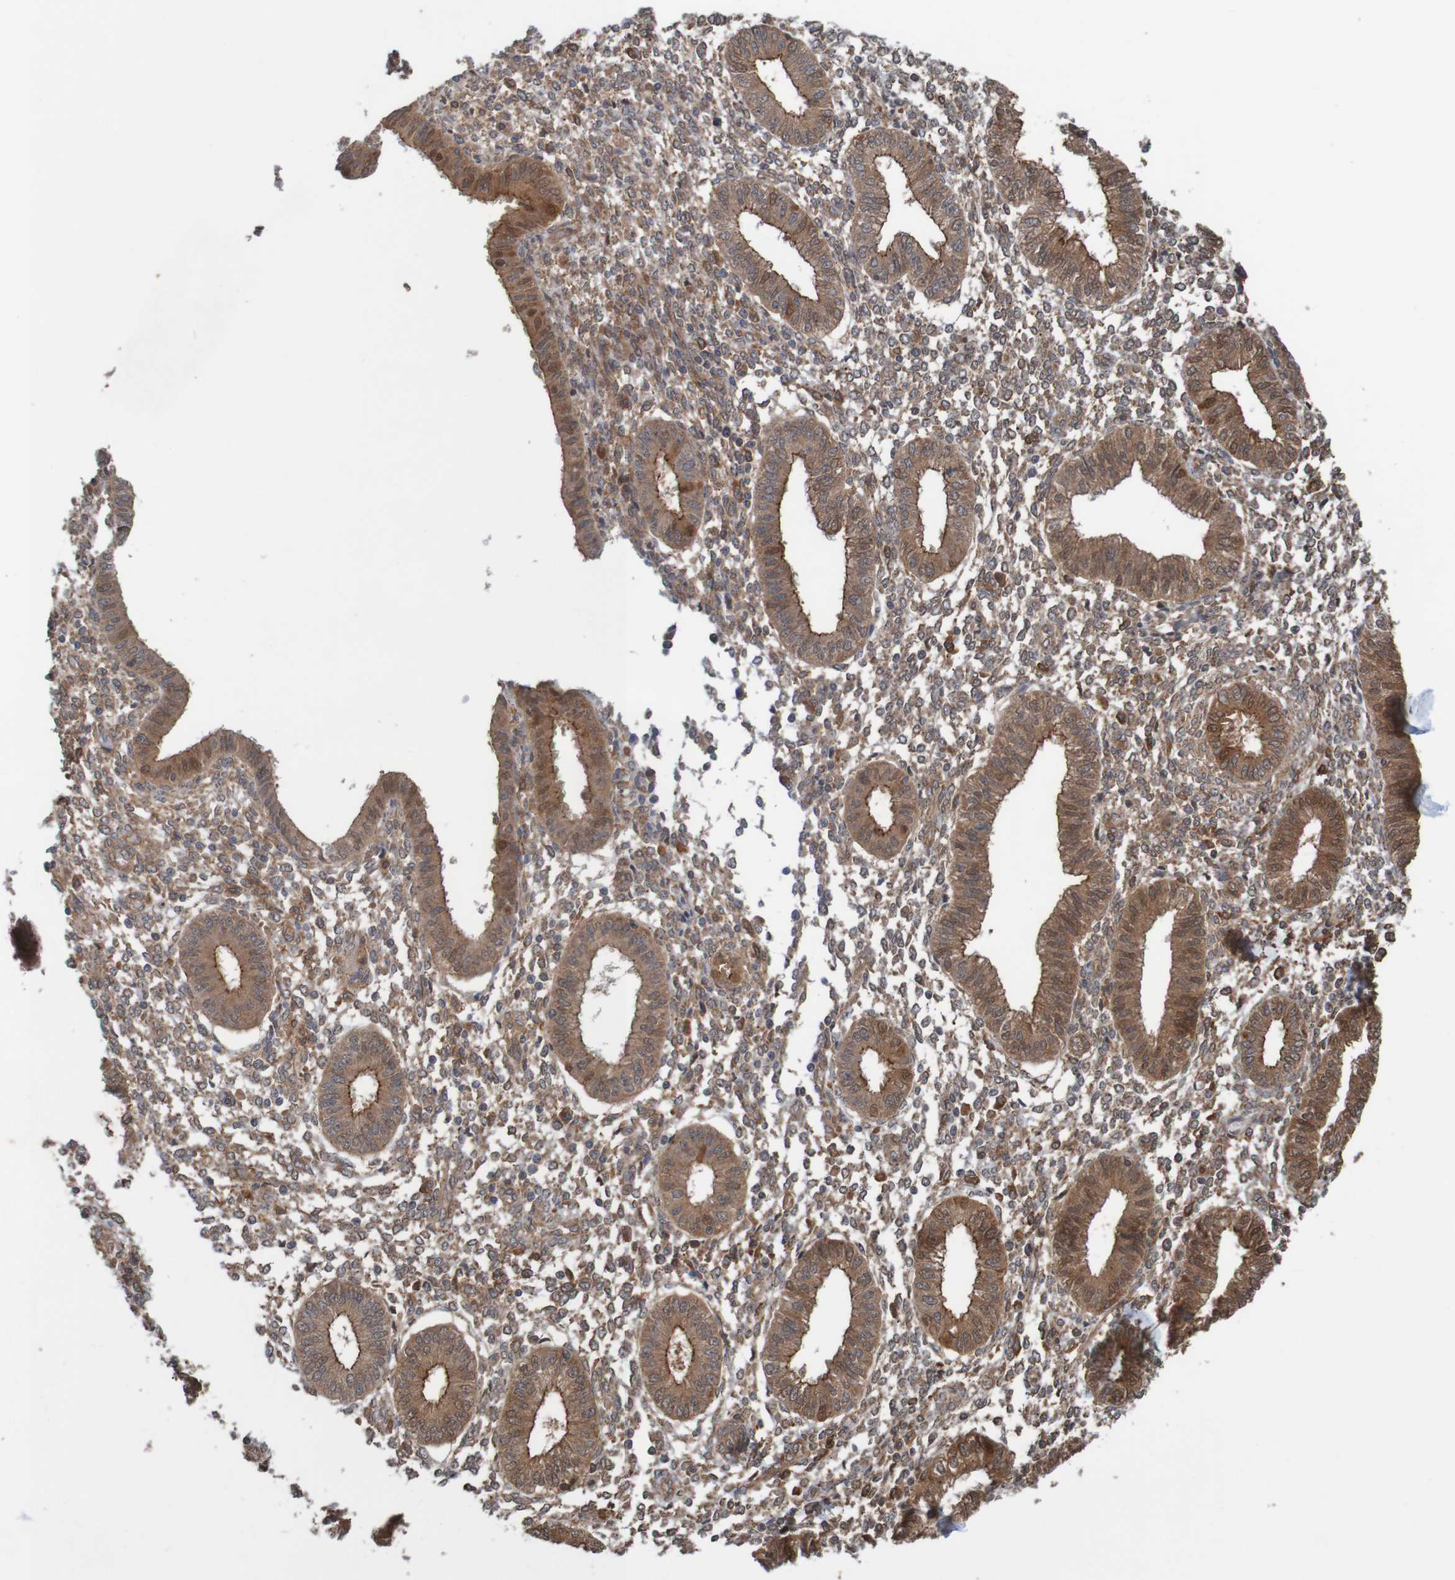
{"staining": {"intensity": "moderate", "quantity": "25%-75%", "location": "cytoplasmic/membranous"}, "tissue": "endometrium", "cell_type": "Cells in endometrial stroma", "image_type": "normal", "snomed": [{"axis": "morphology", "description": "Normal tissue, NOS"}, {"axis": "topography", "description": "Endometrium"}], "caption": "Immunohistochemistry staining of benign endometrium, which reveals medium levels of moderate cytoplasmic/membranous staining in about 25%-75% of cells in endometrial stroma indicating moderate cytoplasmic/membranous protein staining. The staining was performed using DAB (brown) for protein detection and nuclei were counterstained in hematoxylin (blue).", "gene": "ARHGEF11", "patient": {"sex": "female", "age": 50}}